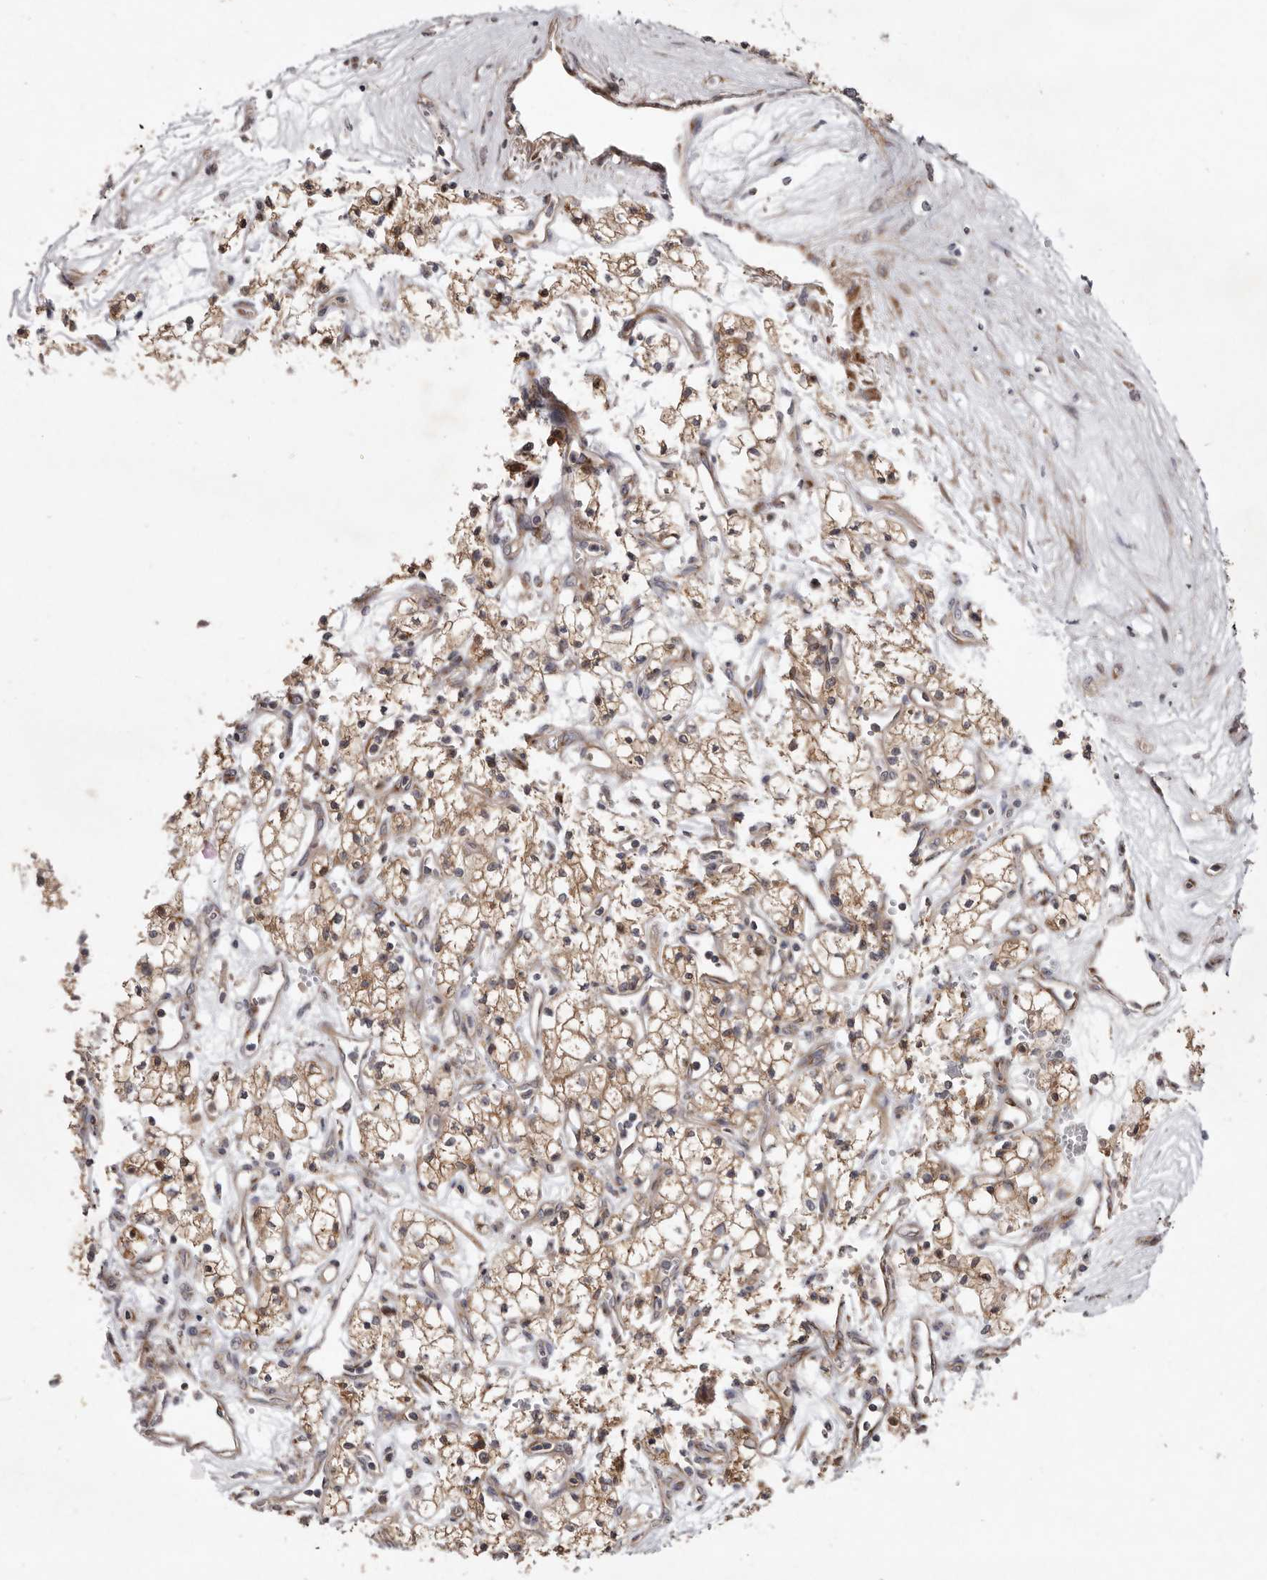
{"staining": {"intensity": "moderate", "quantity": ">75%", "location": "cytoplasmic/membranous"}, "tissue": "renal cancer", "cell_type": "Tumor cells", "image_type": "cancer", "snomed": [{"axis": "morphology", "description": "Adenocarcinoma, NOS"}, {"axis": "topography", "description": "Kidney"}], "caption": "Immunohistochemical staining of human renal cancer (adenocarcinoma) reveals medium levels of moderate cytoplasmic/membranous protein positivity in approximately >75% of tumor cells.", "gene": "FLAD1", "patient": {"sex": "male", "age": 59}}